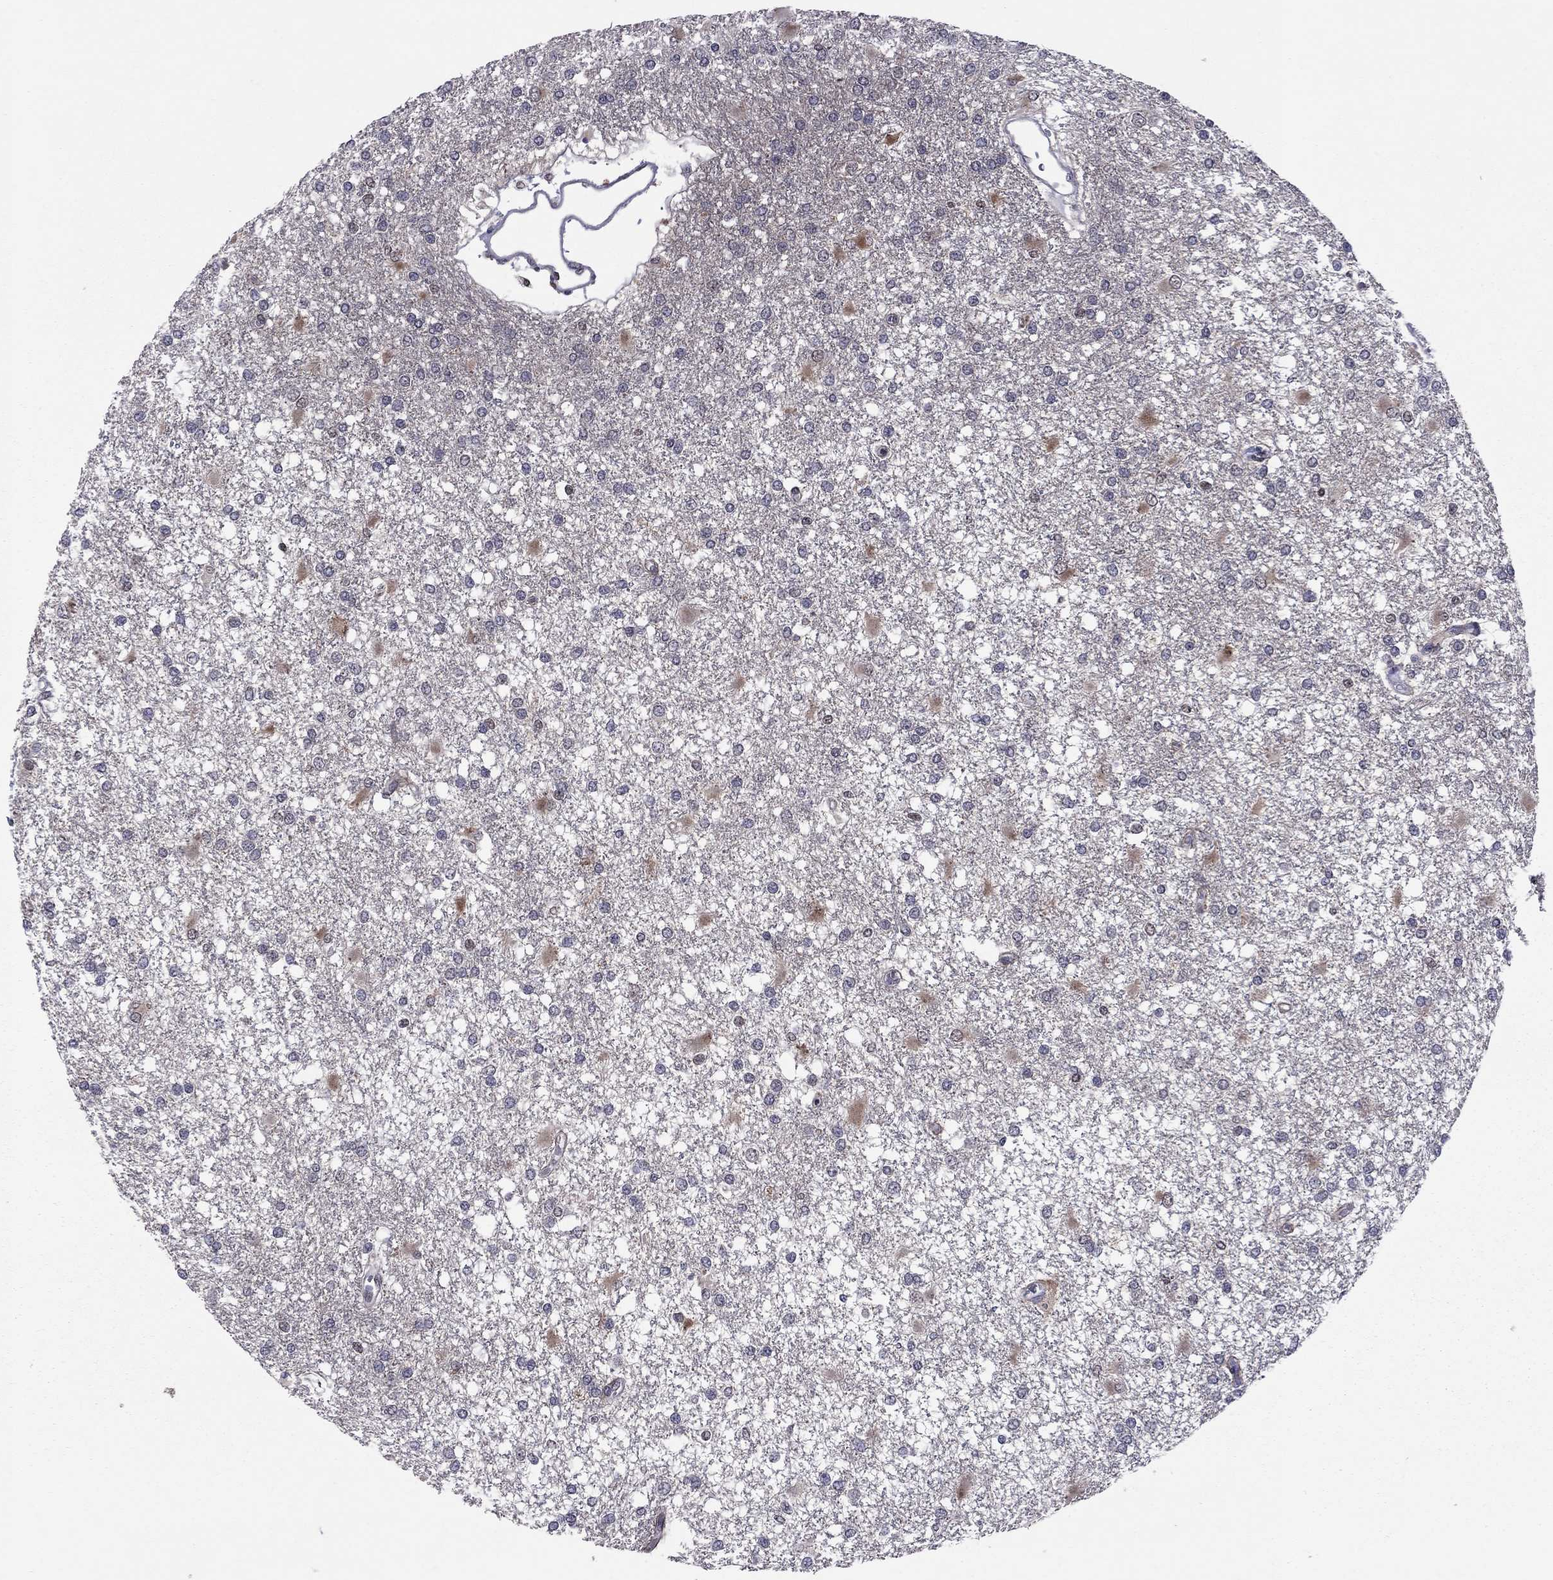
{"staining": {"intensity": "negative", "quantity": "none", "location": "none"}, "tissue": "glioma", "cell_type": "Tumor cells", "image_type": "cancer", "snomed": [{"axis": "morphology", "description": "Glioma, malignant, High grade"}, {"axis": "topography", "description": "Cerebral cortex"}], "caption": "An image of glioma stained for a protein exhibits no brown staining in tumor cells.", "gene": "TAF9", "patient": {"sex": "male", "age": 79}}